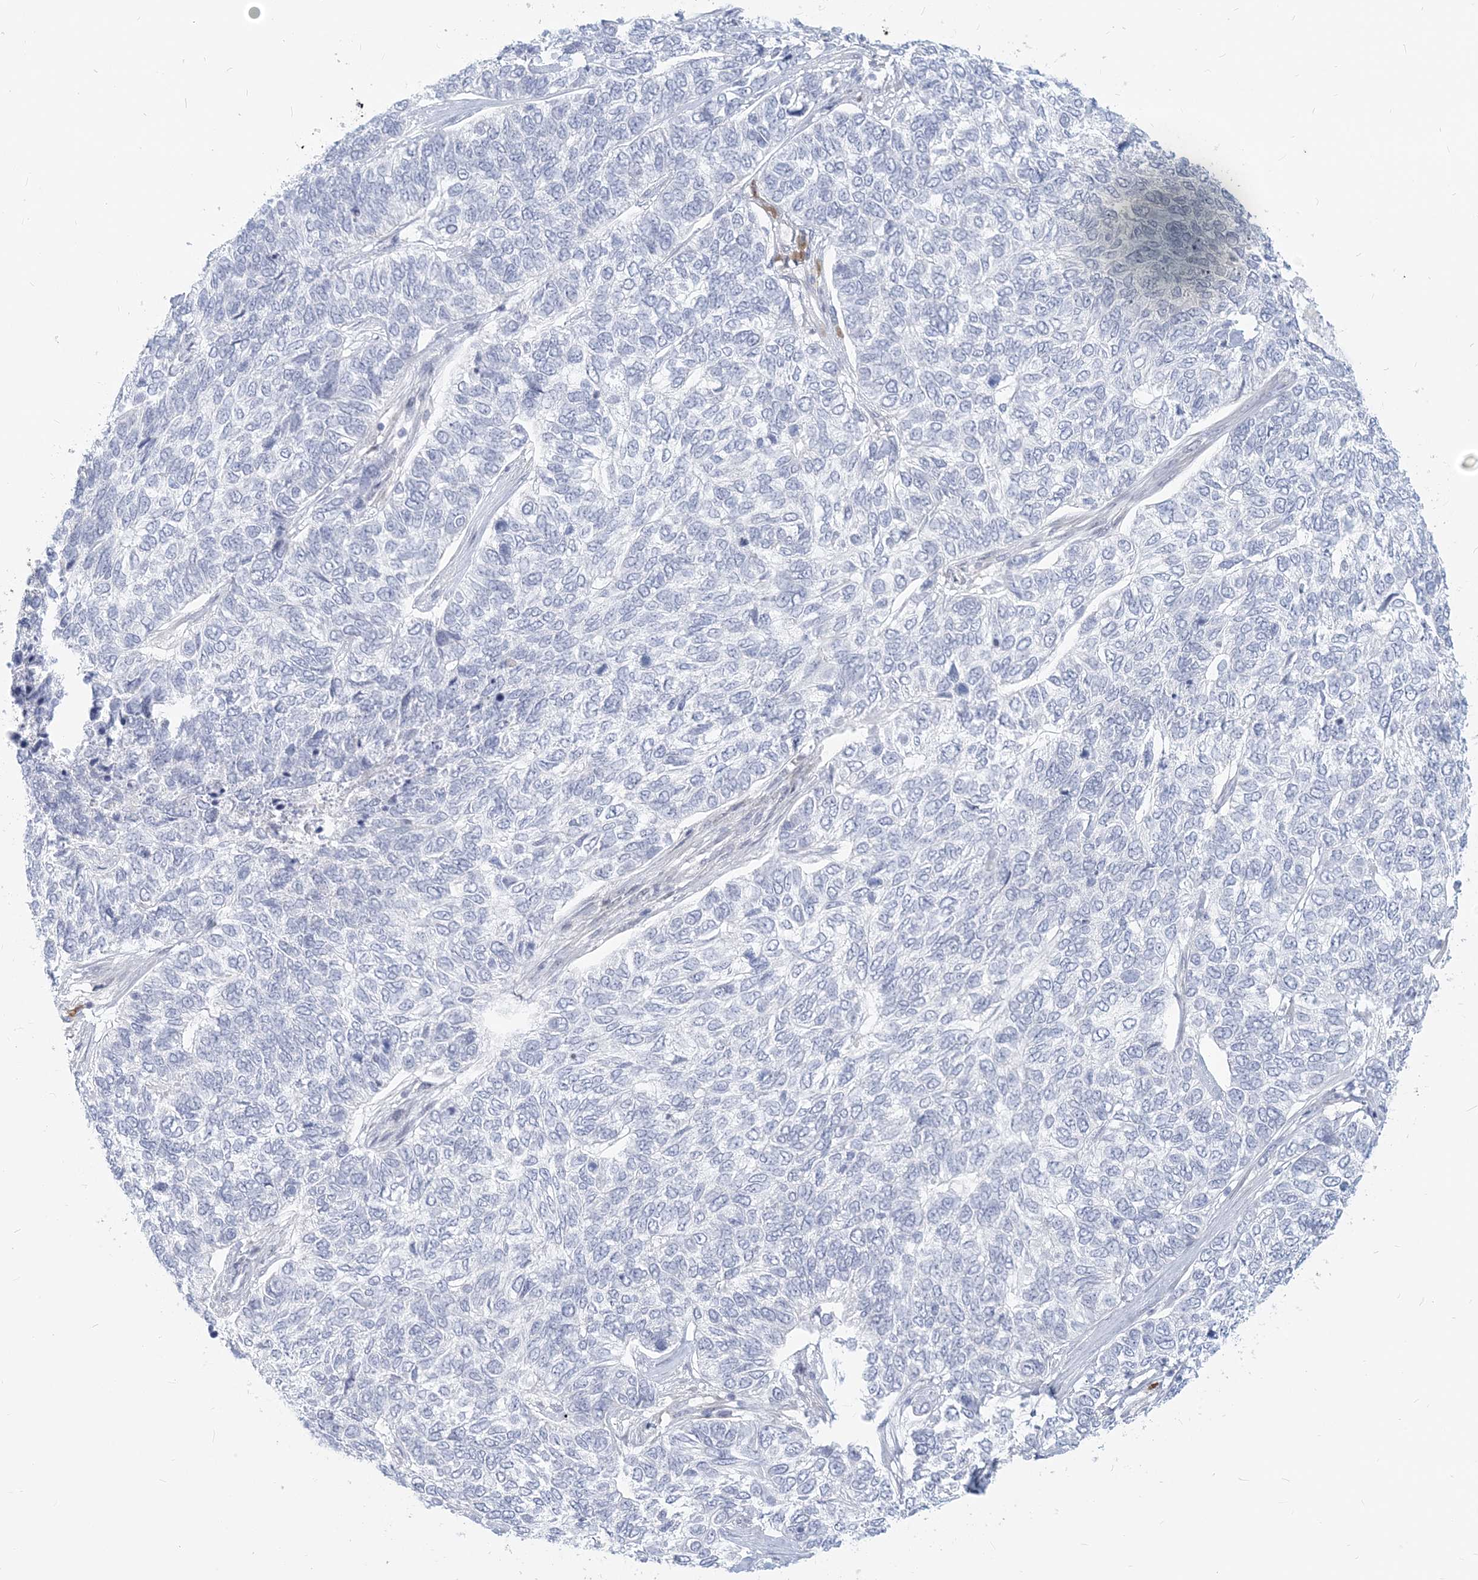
{"staining": {"intensity": "negative", "quantity": "none", "location": "none"}, "tissue": "skin cancer", "cell_type": "Tumor cells", "image_type": "cancer", "snomed": [{"axis": "morphology", "description": "Basal cell carcinoma"}, {"axis": "topography", "description": "Skin"}], "caption": "Protein analysis of skin cancer exhibits no significant staining in tumor cells.", "gene": "GMPPA", "patient": {"sex": "female", "age": 65}}